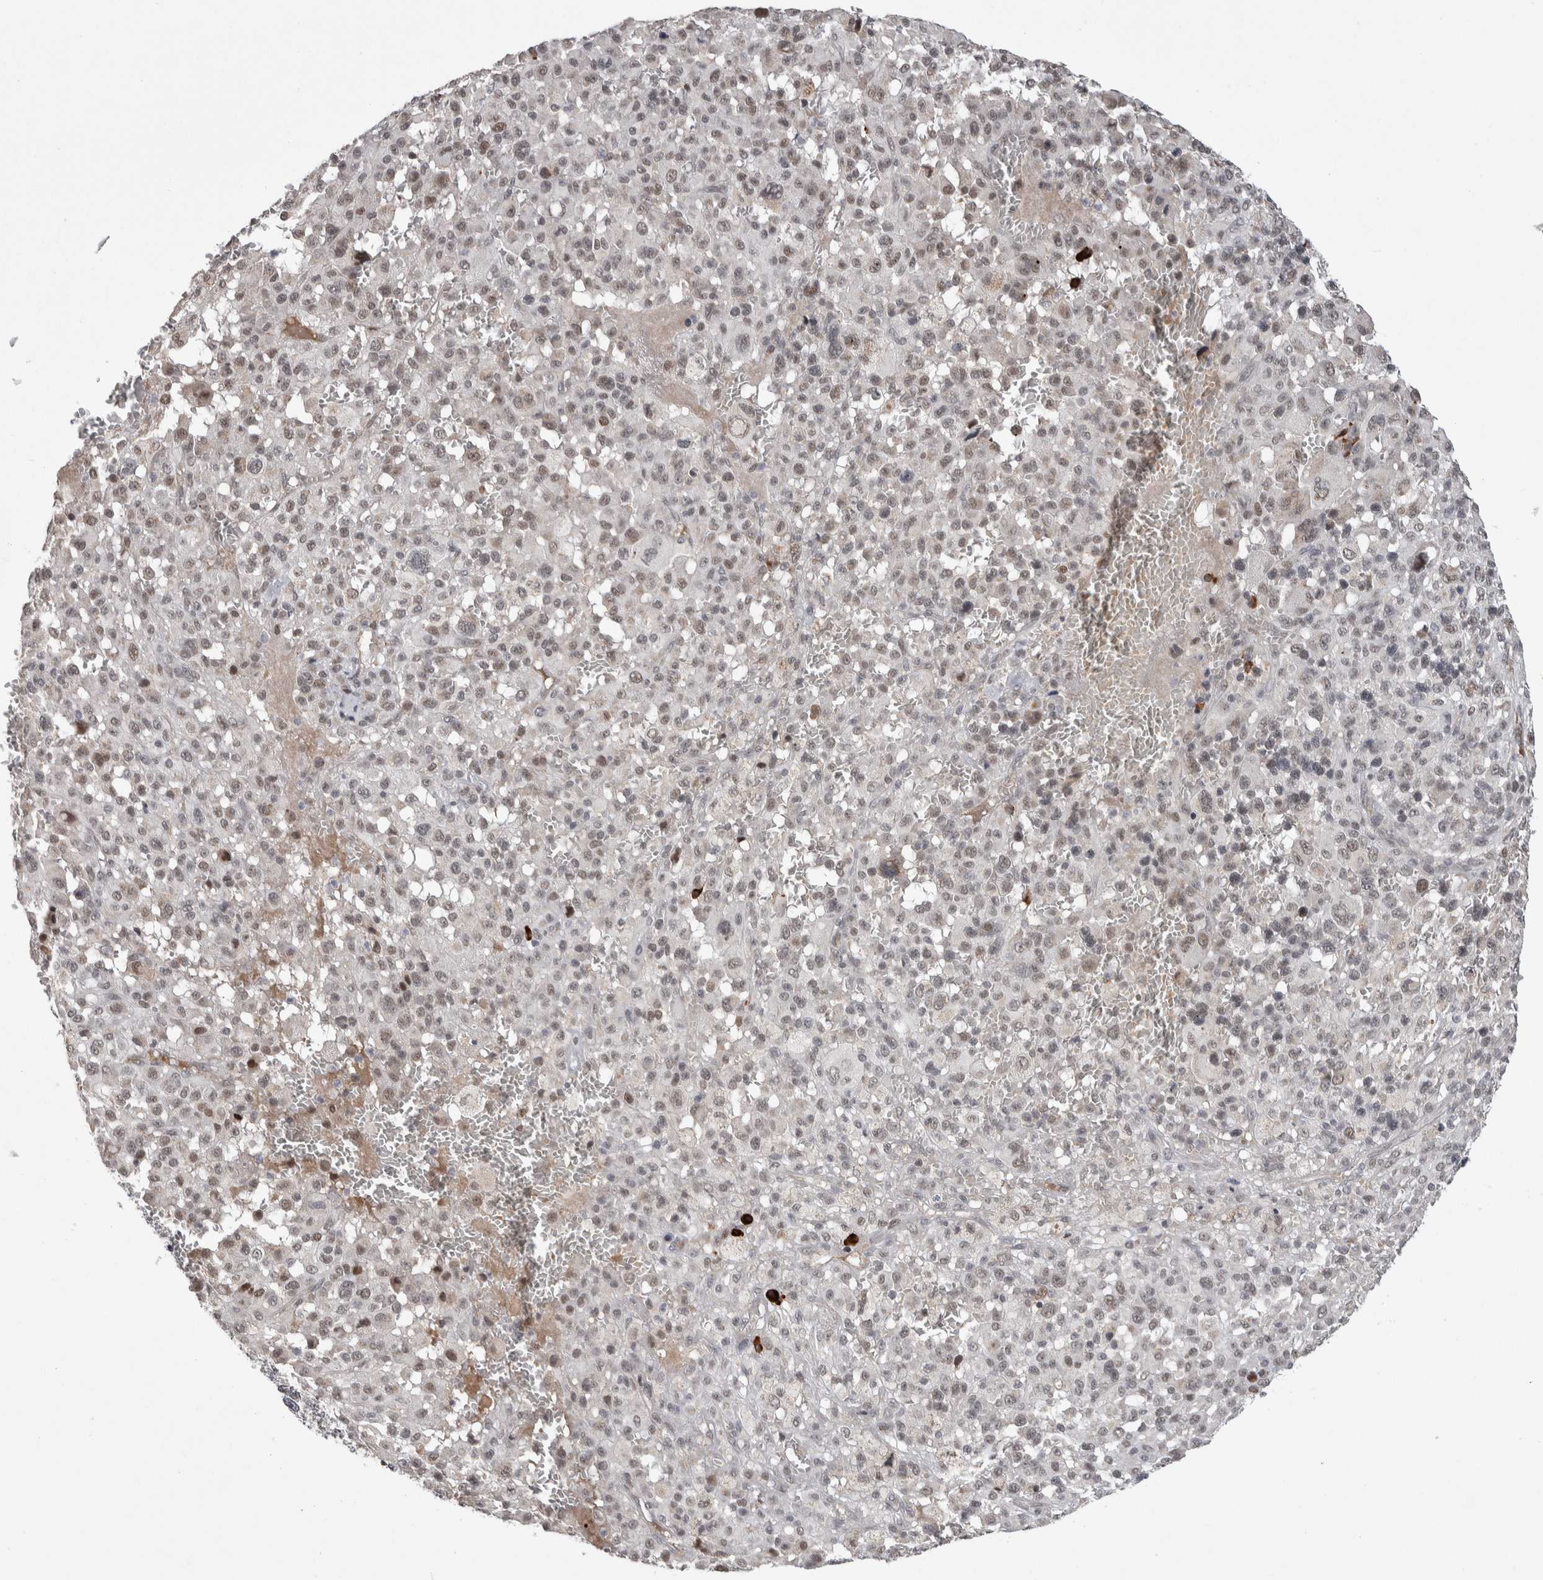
{"staining": {"intensity": "weak", "quantity": "25%-75%", "location": "nuclear"}, "tissue": "melanoma", "cell_type": "Tumor cells", "image_type": "cancer", "snomed": [{"axis": "morphology", "description": "Malignant melanoma, Metastatic site"}, {"axis": "topography", "description": "Skin"}], "caption": "Malignant melanoma (metastatic site) was stained to show a protein in brown. There is low levels of weak nuclear expression in approximately 25%-75% of tumor cells. Immunohistochemistry stains the protein of interest in brown and the nuclei are stained blue.", "gene": "ZNF592", "patient": {"sex": "female", "age": 74}}